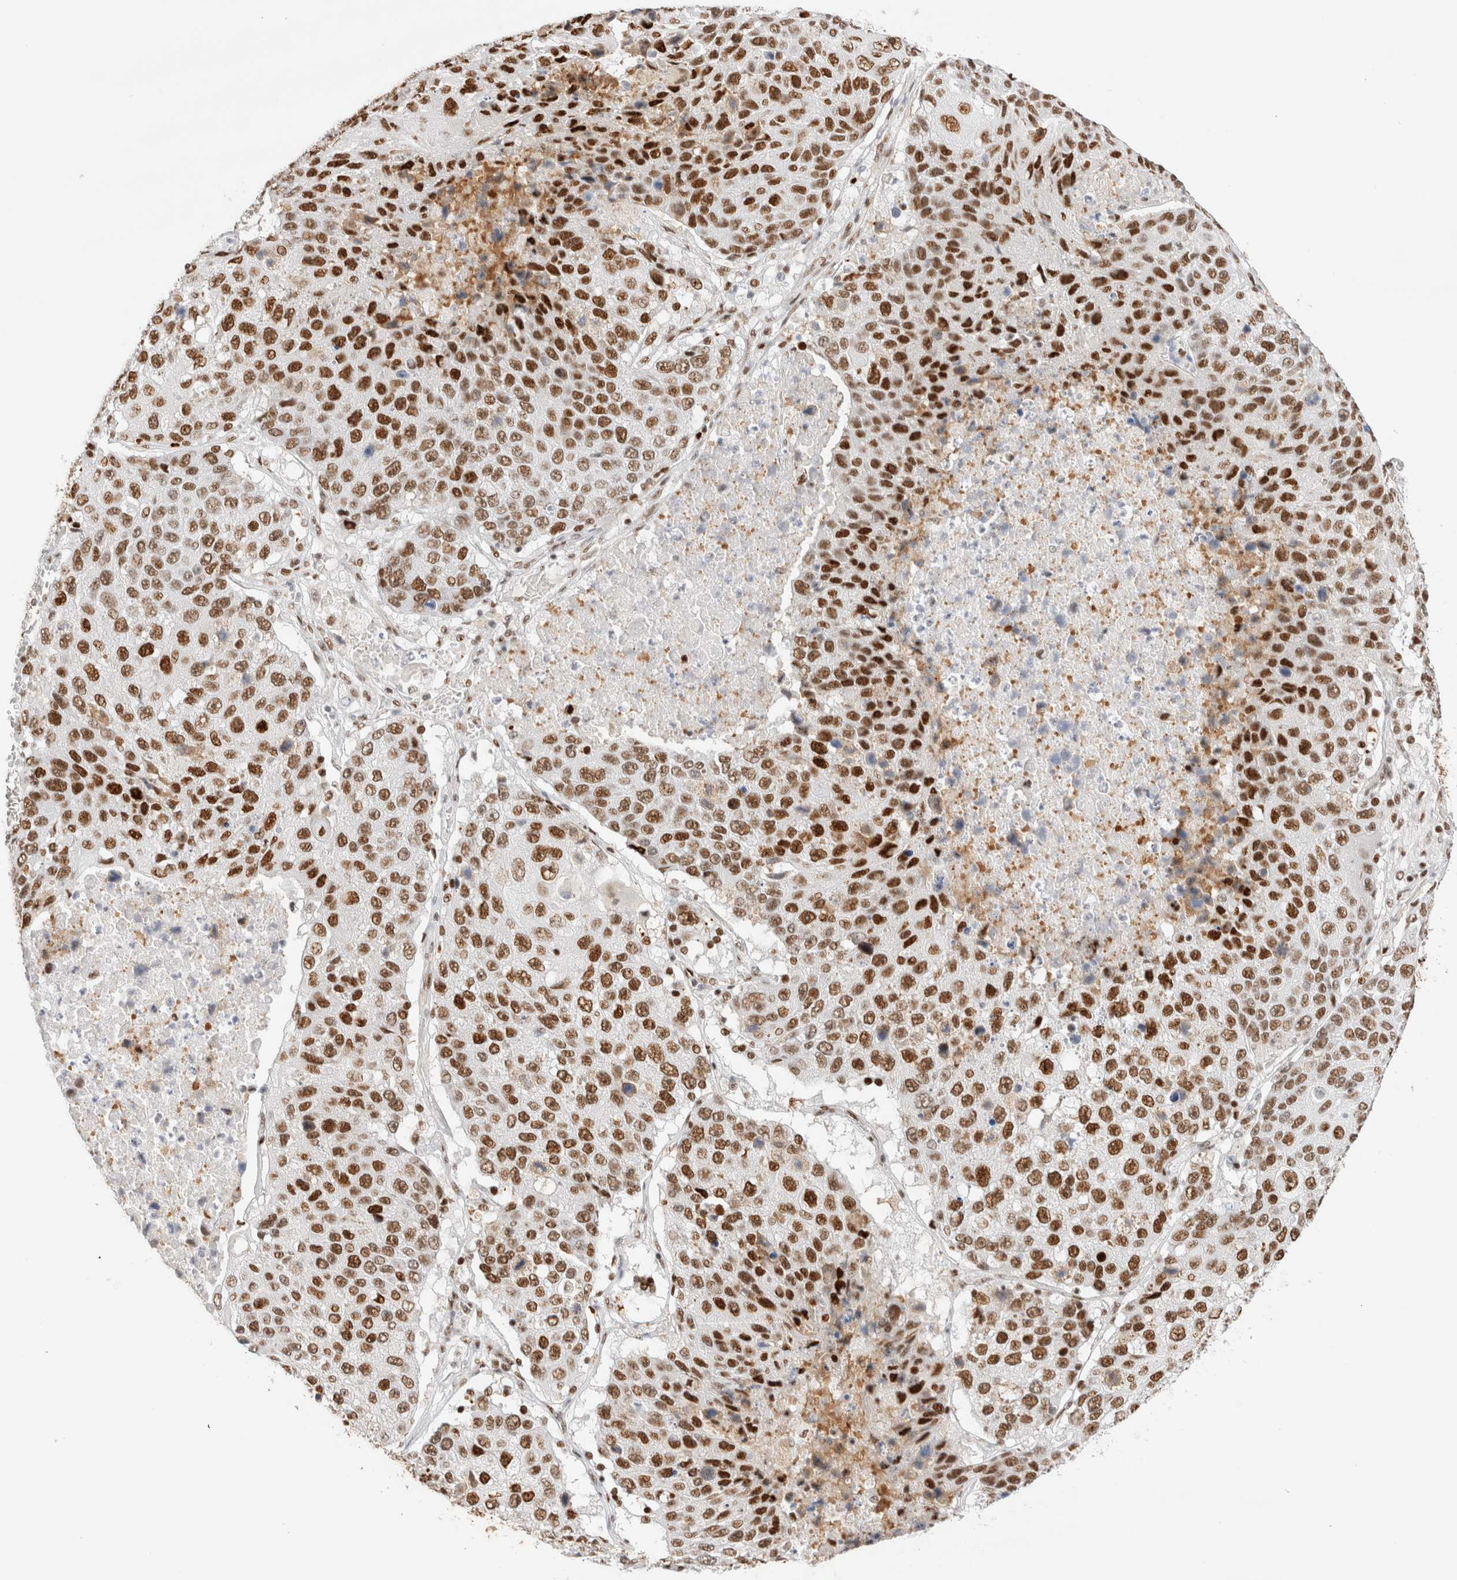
{"staining": {"intensity": "strong", "quantity": ">75%", "location": "nuclear"}, "tissue": "lung cancer", "cell_type": "Tumor cells", "image_type": "cancer", "snomed": [{"axis": "morphology", "description": "Squamous cell carcinoma, NOS"}, {"axis": "topography", "description": "Lung"}], "caption": "DAB (3,3'-diaminobenzidine) immunohistochemical staining of human lung squamous cell carcinoma reveals strong nuclear protein expression in about >75% of tumor cells.", "gene": "ZNF282", "patient": {"sex": "male", "age": 61}}